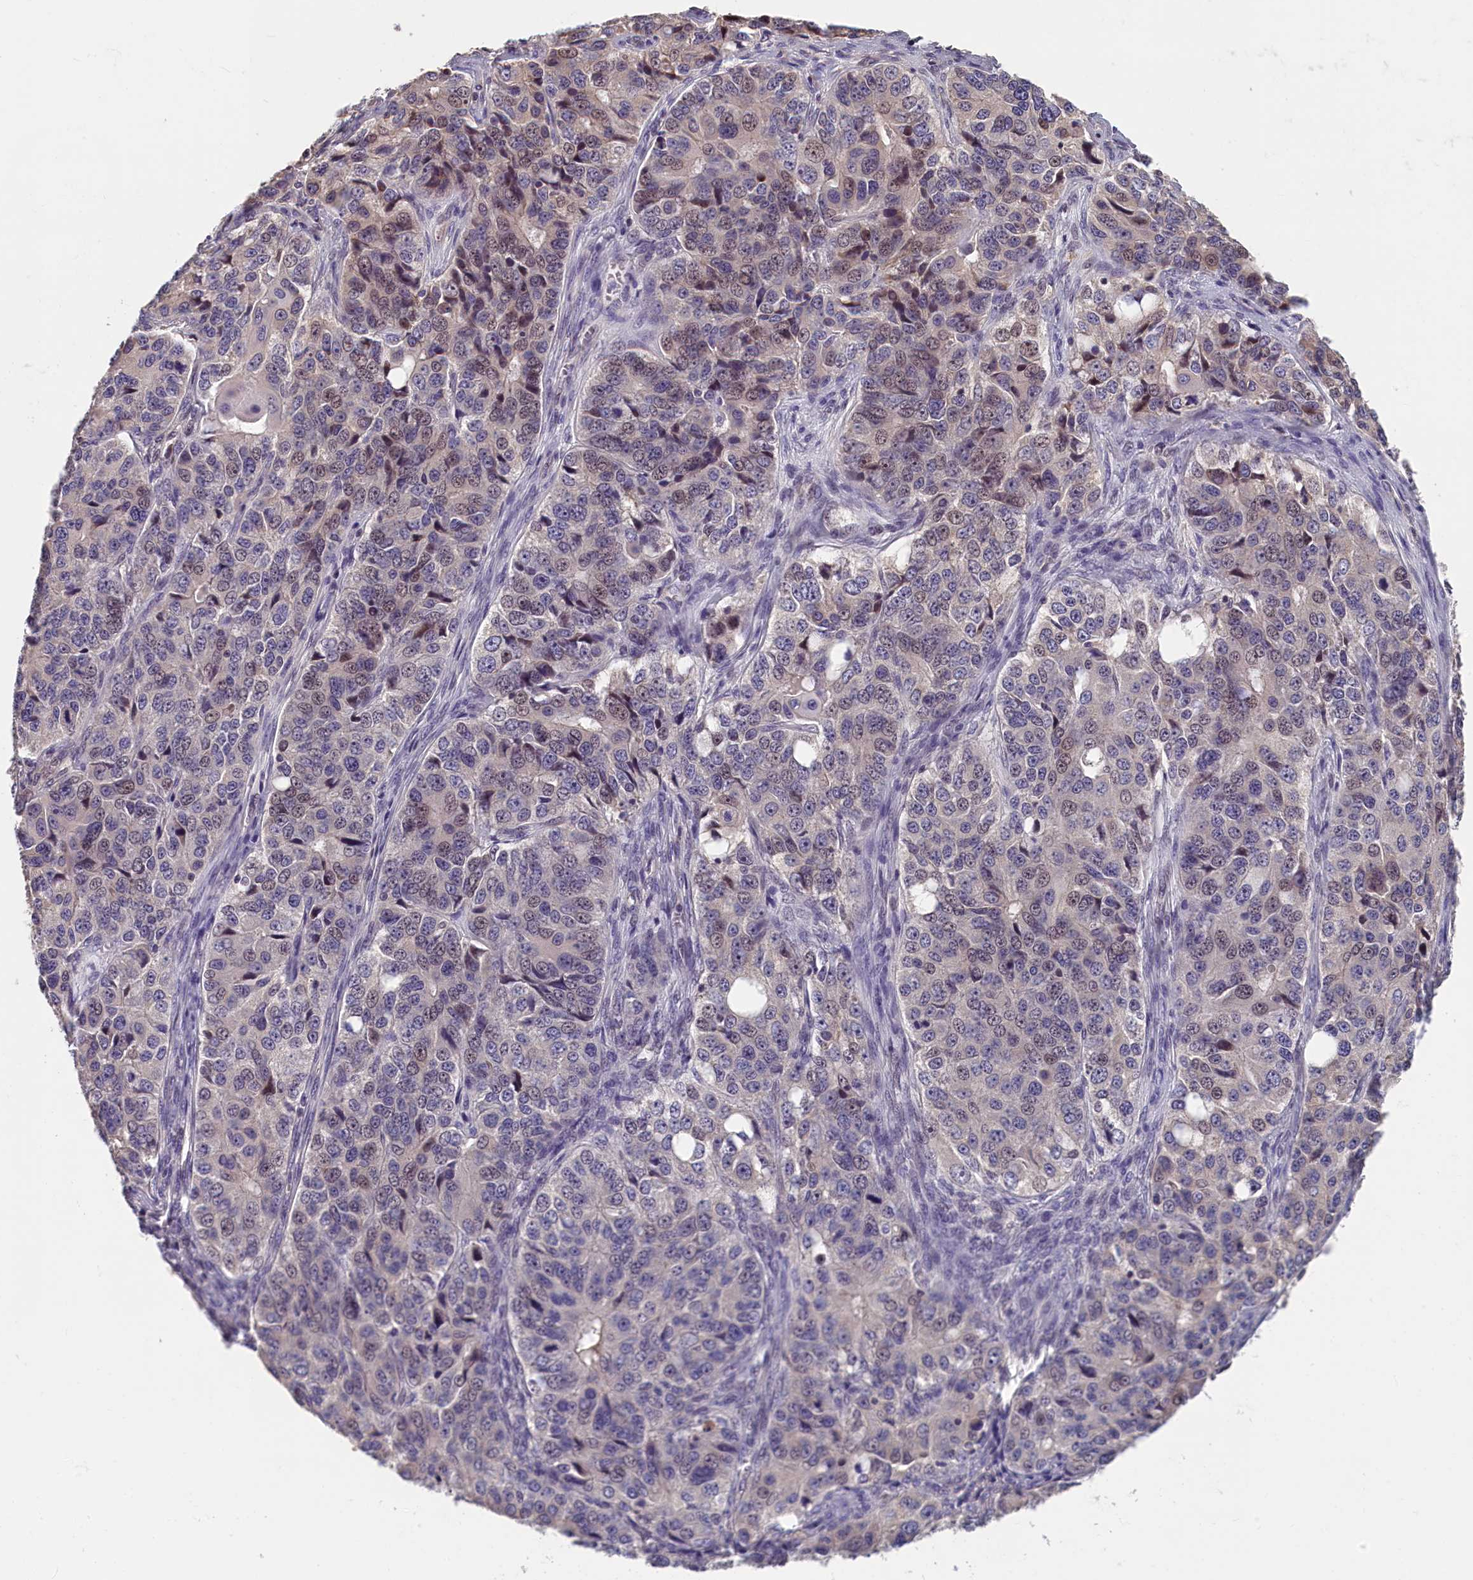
{"staining": {"intensity": "weak", "quantity": "<25%", "location": "nuclear"}, "tissue": "ovarian cancer", "cell_type": "Tumor cells", "image_type": "cancer", "snomed": [{"axis": "morphology", "description": "Carcinoma, endometroid"}, {"axis": "topography", "description": "Ovary"}], "caption": "IHC histopathology image of neoplastic tissue: human endometroid carcinoma (ovarian) stained with DAB shows no significant protein staining in tumor cells.", "gene": "TMEM116", "patient": {"sex": "female", "age": 51}}